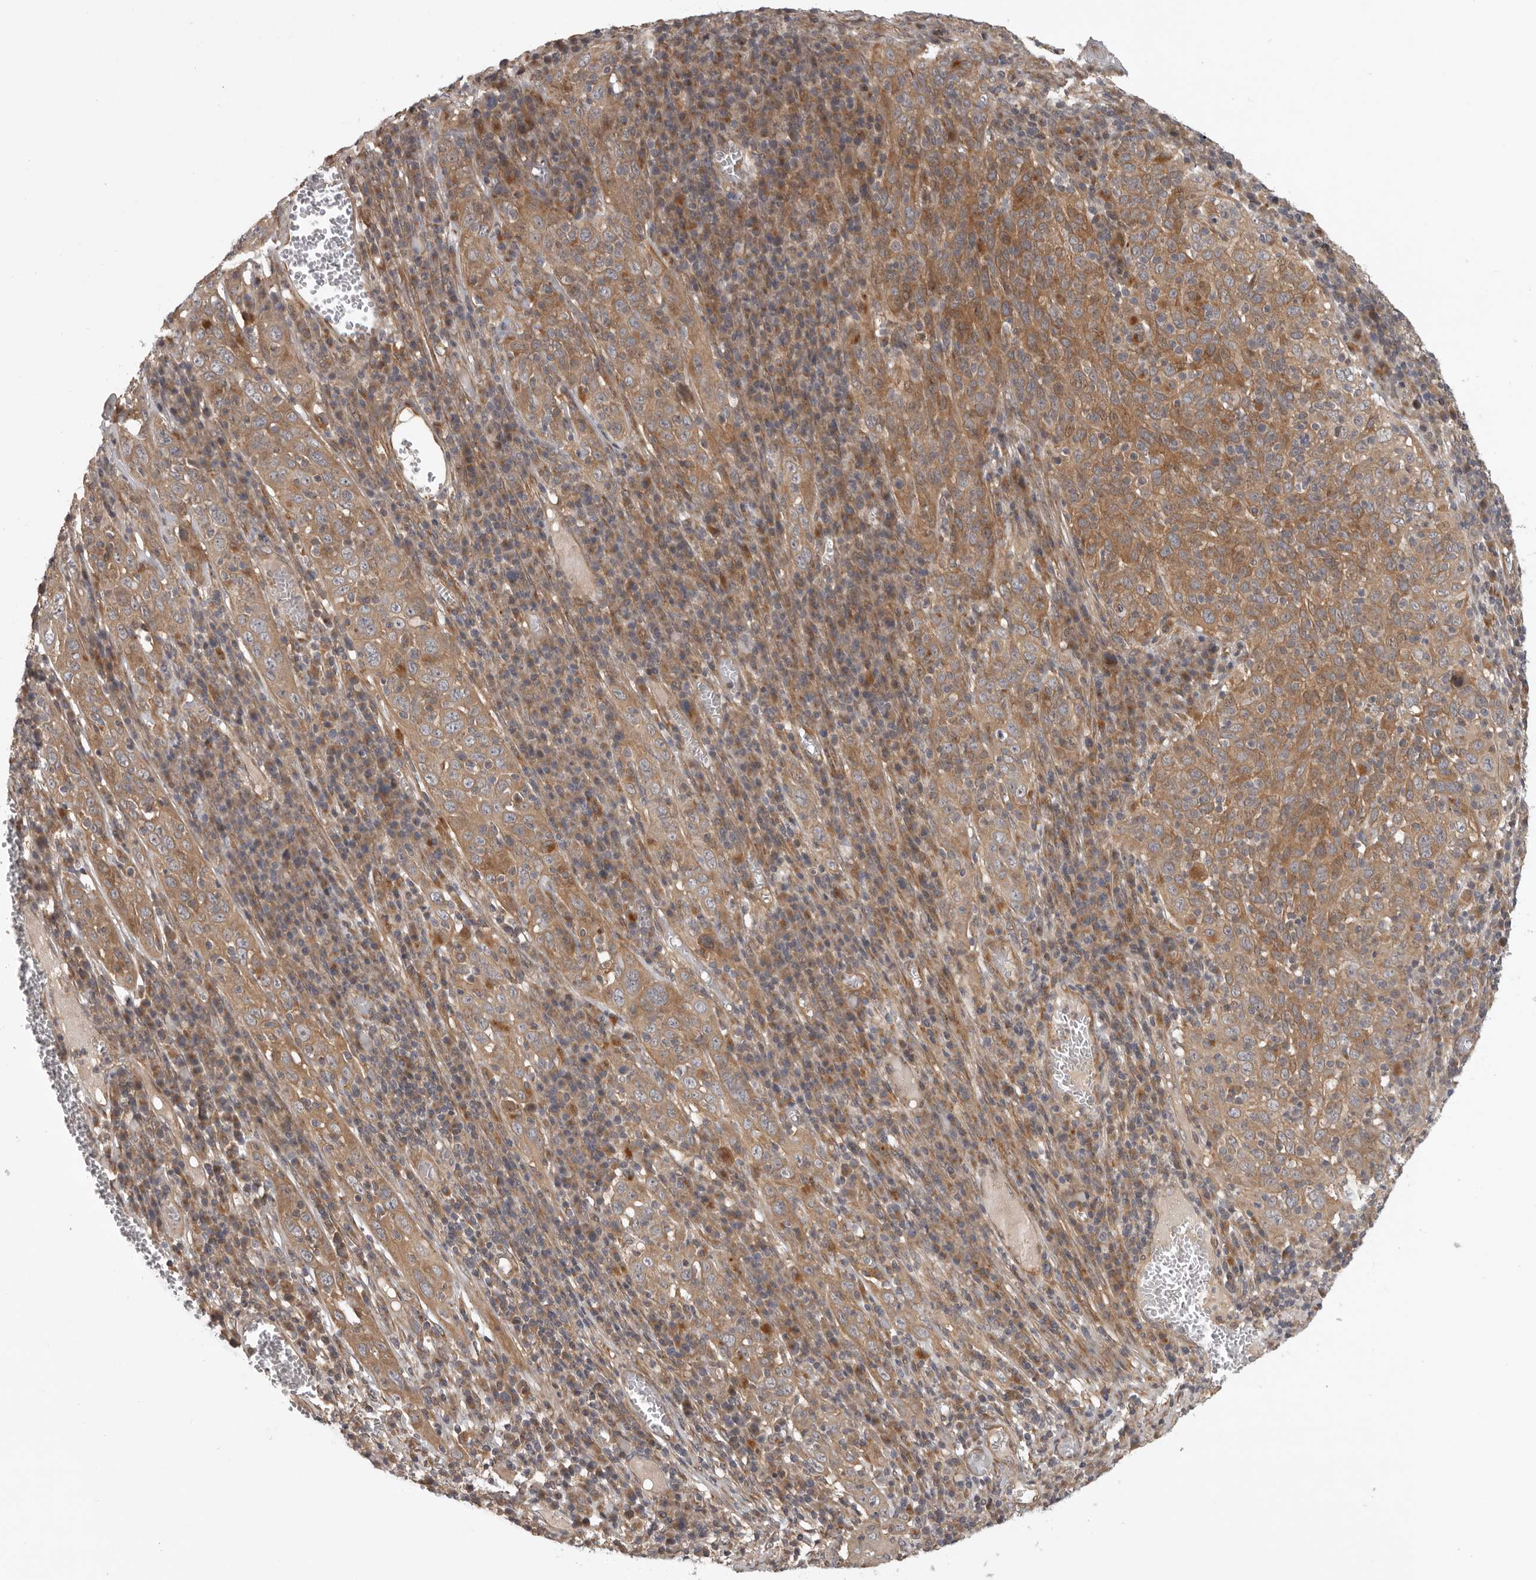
{"staining": {"intensity": "moderate", "quantity": ">75%", "location": "cytoplasmic/membranous"}, "tissue": "cervical cancer", "cell_type": "Tumor cells", "image_type": "cancer", "snomed": [{"axis": "morphology", "description": "Squamous cell carcinoma, NOS"}, {"axis": "topography", "description": "Cervix"}], "caption": "Moderate cytoplasmic/membranous protein staining is present in approximately >75% of tumor cells in cervical cancer (squamous cell carcinoma).", "gene": "CUEDC1", "patient": {"sex": "female", "age": 46}}